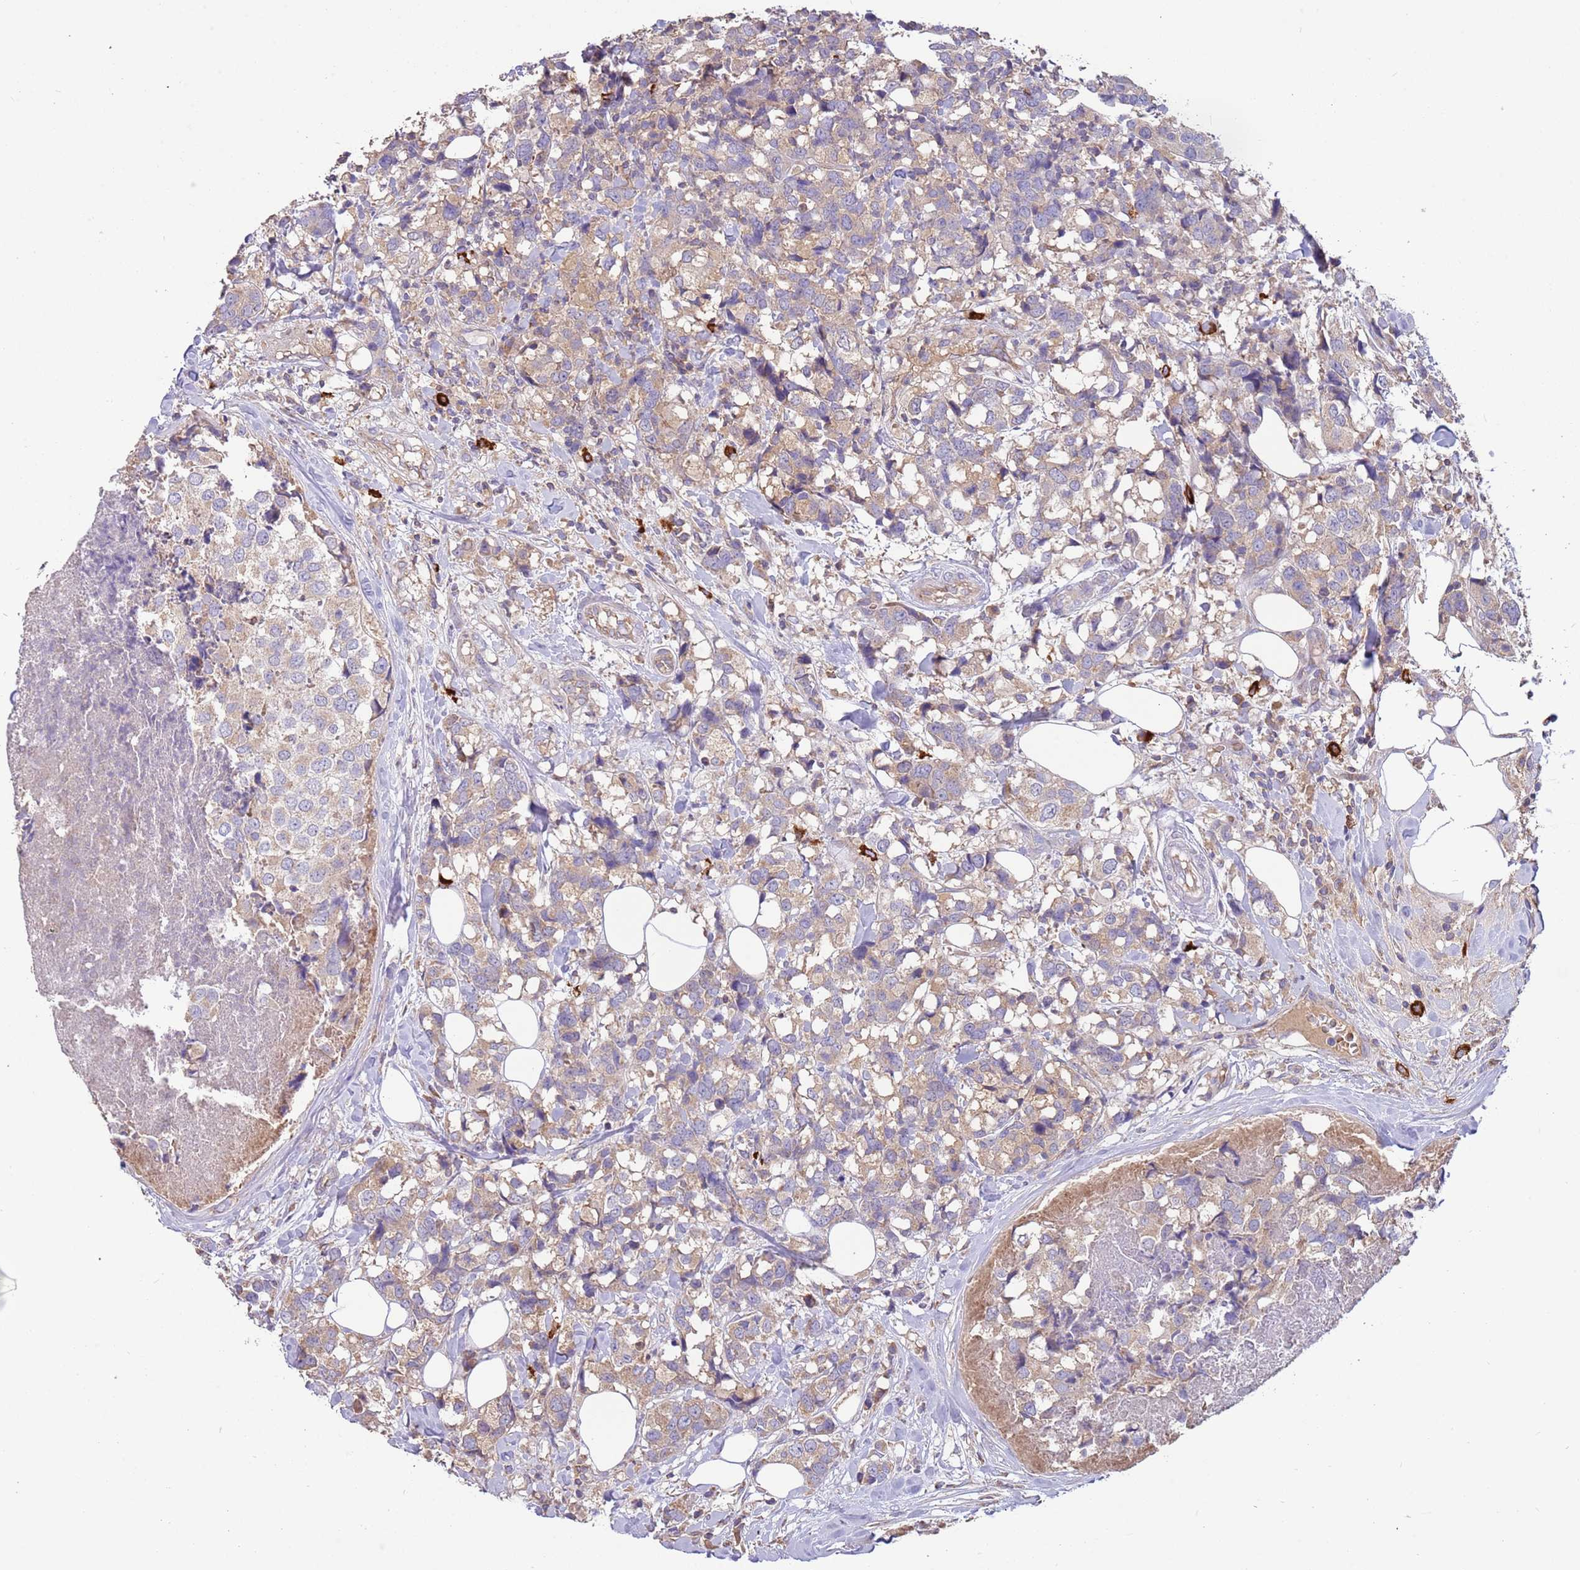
{"staining": {"intensity": "weak", "quantity": "<25%", "location": "cytoplasmic/membranous"}, "tissue": "breast cancer", "cell_type": "Tumor cells", "image_type": "cancer", "snomed": [{"axis": "morphology", "description": "Lobular carcinoma"}, {"axis": "topography", "description": "Breast"}], "caption": "This is an IHC image of breast cancer. There is no expression in tumor cells.", "gene": "TRMO", "patient": {"sex": "female", "age": 59}}